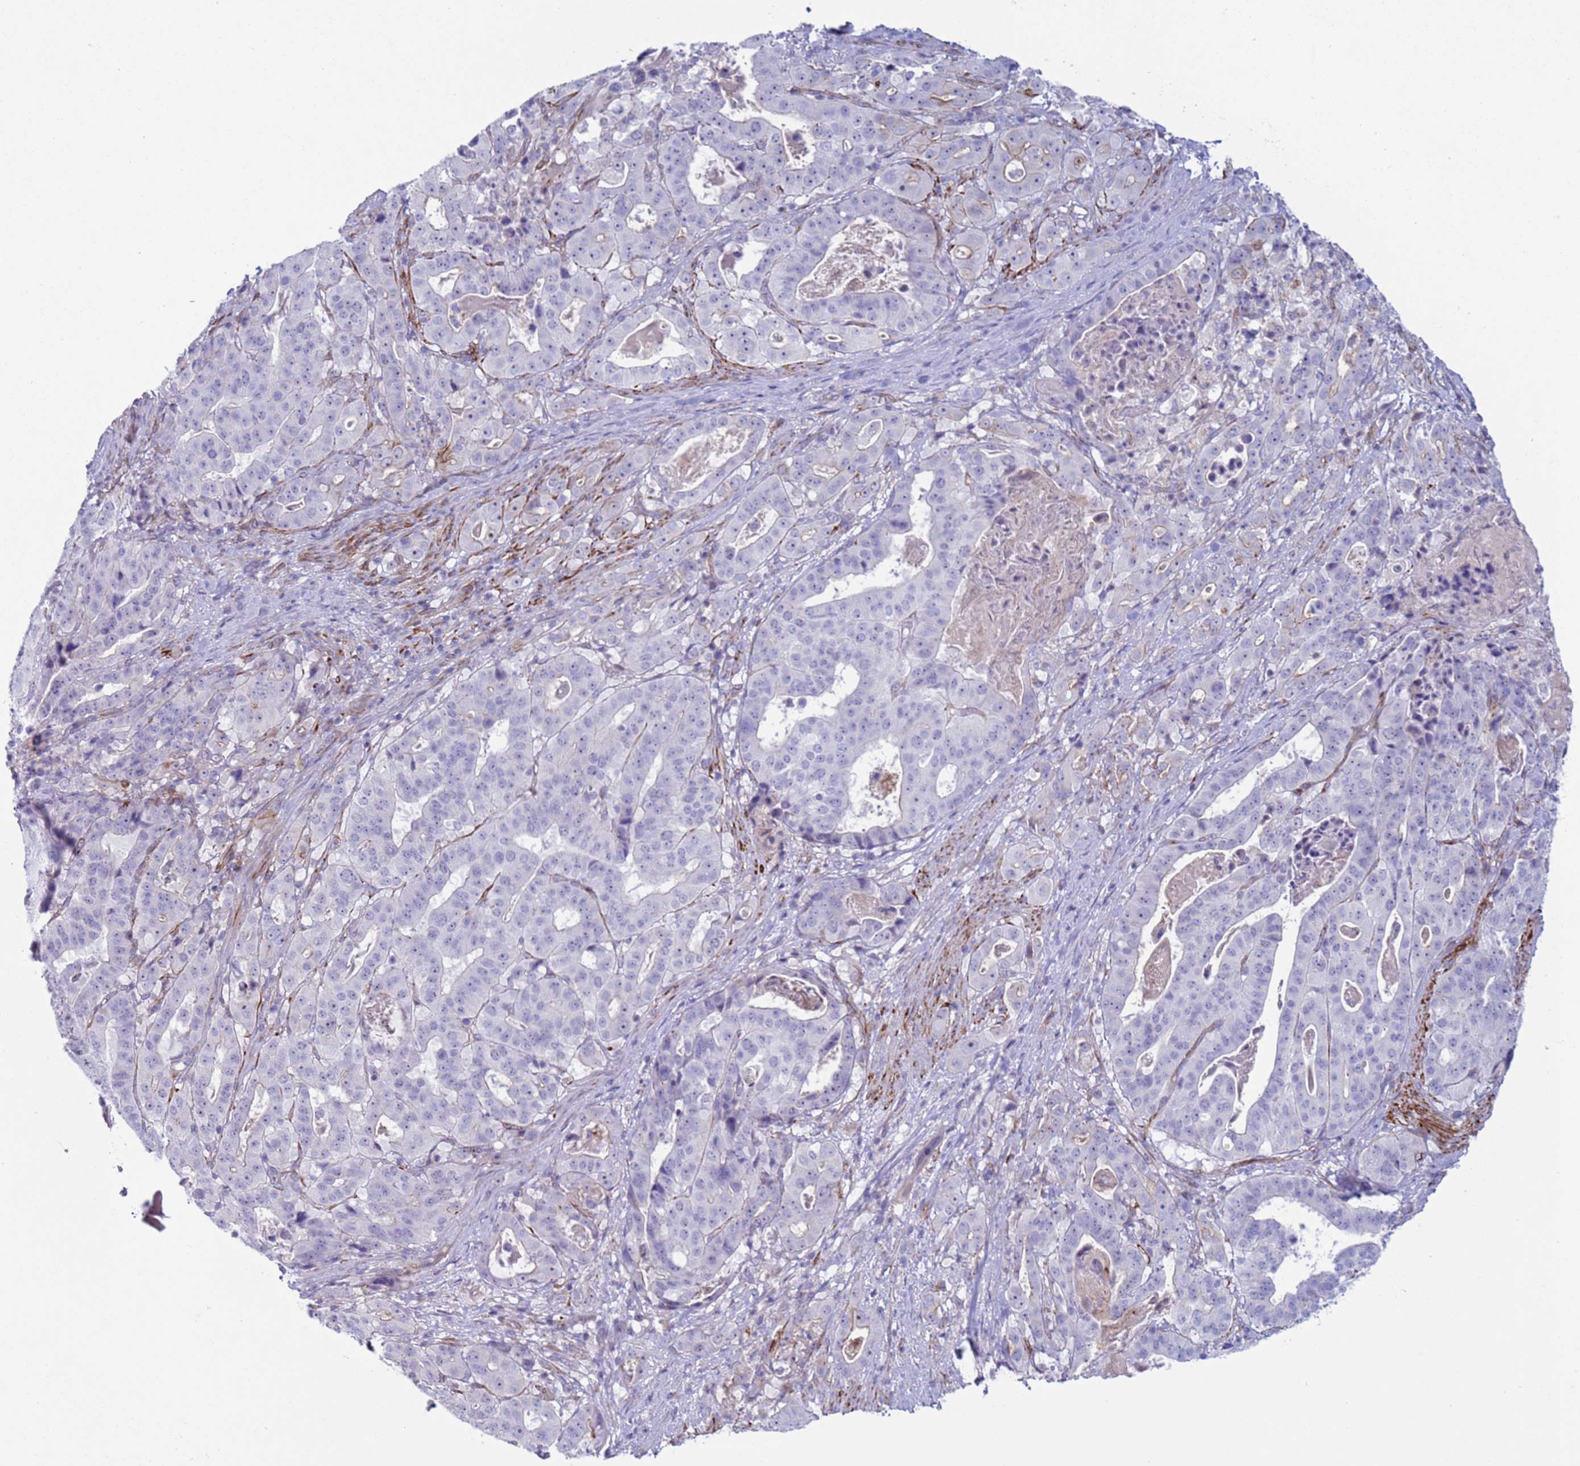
{"staining": {"intensity": "negative", "quantity": "none", "location": "none"}, "tissue": "stomach cancer", "cell_type": "Tumor cells", "image_type": "cancer", "snomed": [{"axis": "morphology", "description": "Adenocarcinoma, NOS"}, {"axis": "topography", "description": "Stomach"}], "caption": "This photomicrograph is of stomach adenocarcinoma stained with immunohistochemistry (IHC) to label a protein in brown with the nuclei are counter-stained blue. There is no expression in tumor cells. (DAB immunohistochemistry visualized using brightfield microscopy, high magnification).", "gene": "HEATR1", "patient": {"sex": "male", "age": 48}}